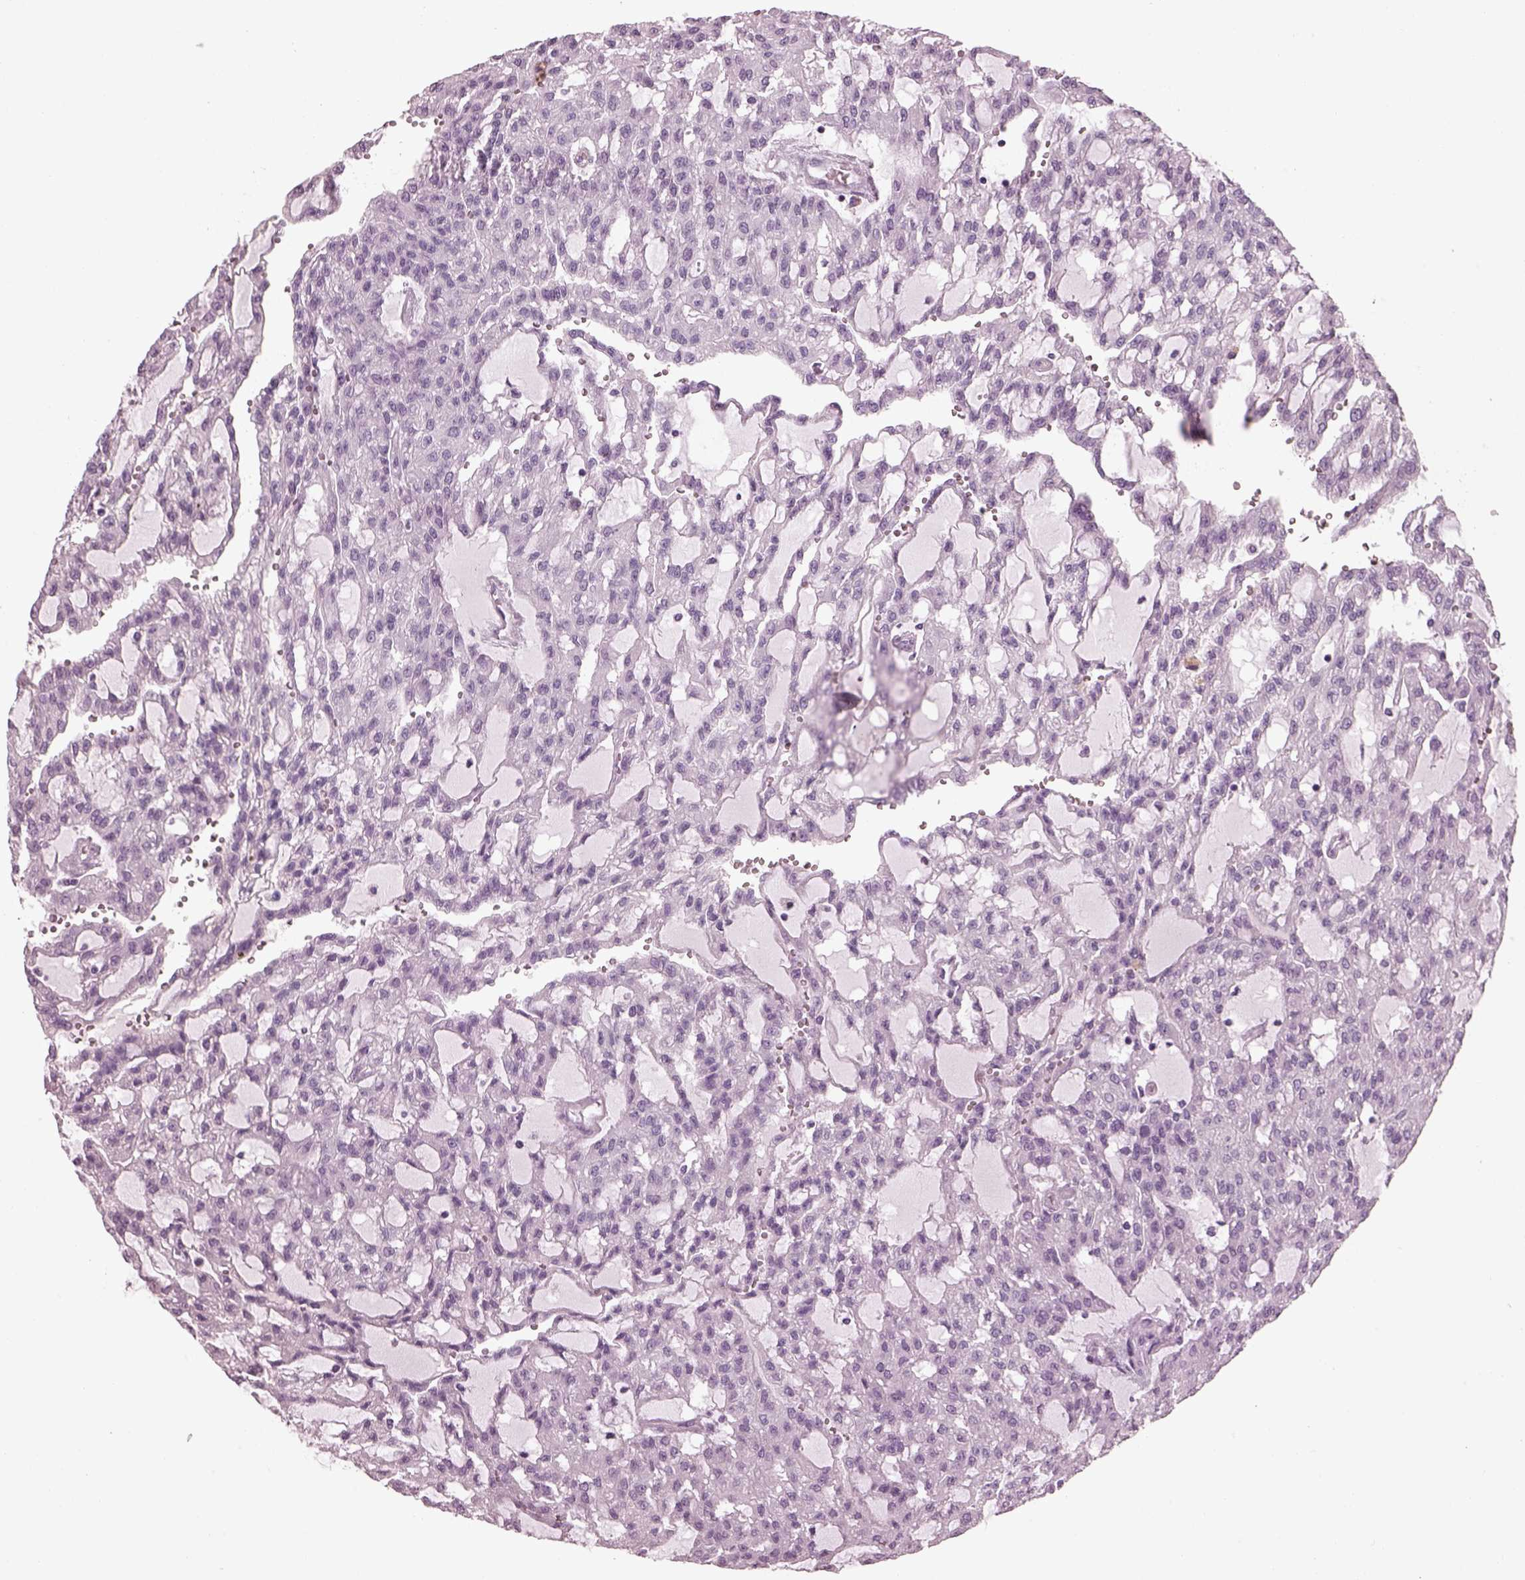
{"staining": {"intensity": "negative", "quantity": "none", "location": "none"}, "tissue": "renal cancer", "cell_type": "Tumor cells", "image_type": "cancer", "snomed": [{"axis": "morphology", "description": "Adenocarcinoma, NOS"}, {"axis": "topography", "description": "Kidney"}], "caption": "A high-resolution micrograph shows immunohistochemistry staining of renal adenocarcinoma, which shows no significant expression in tumor cells.", "gene": "PDC", "patient": {"sex": "male", "age": 63}}